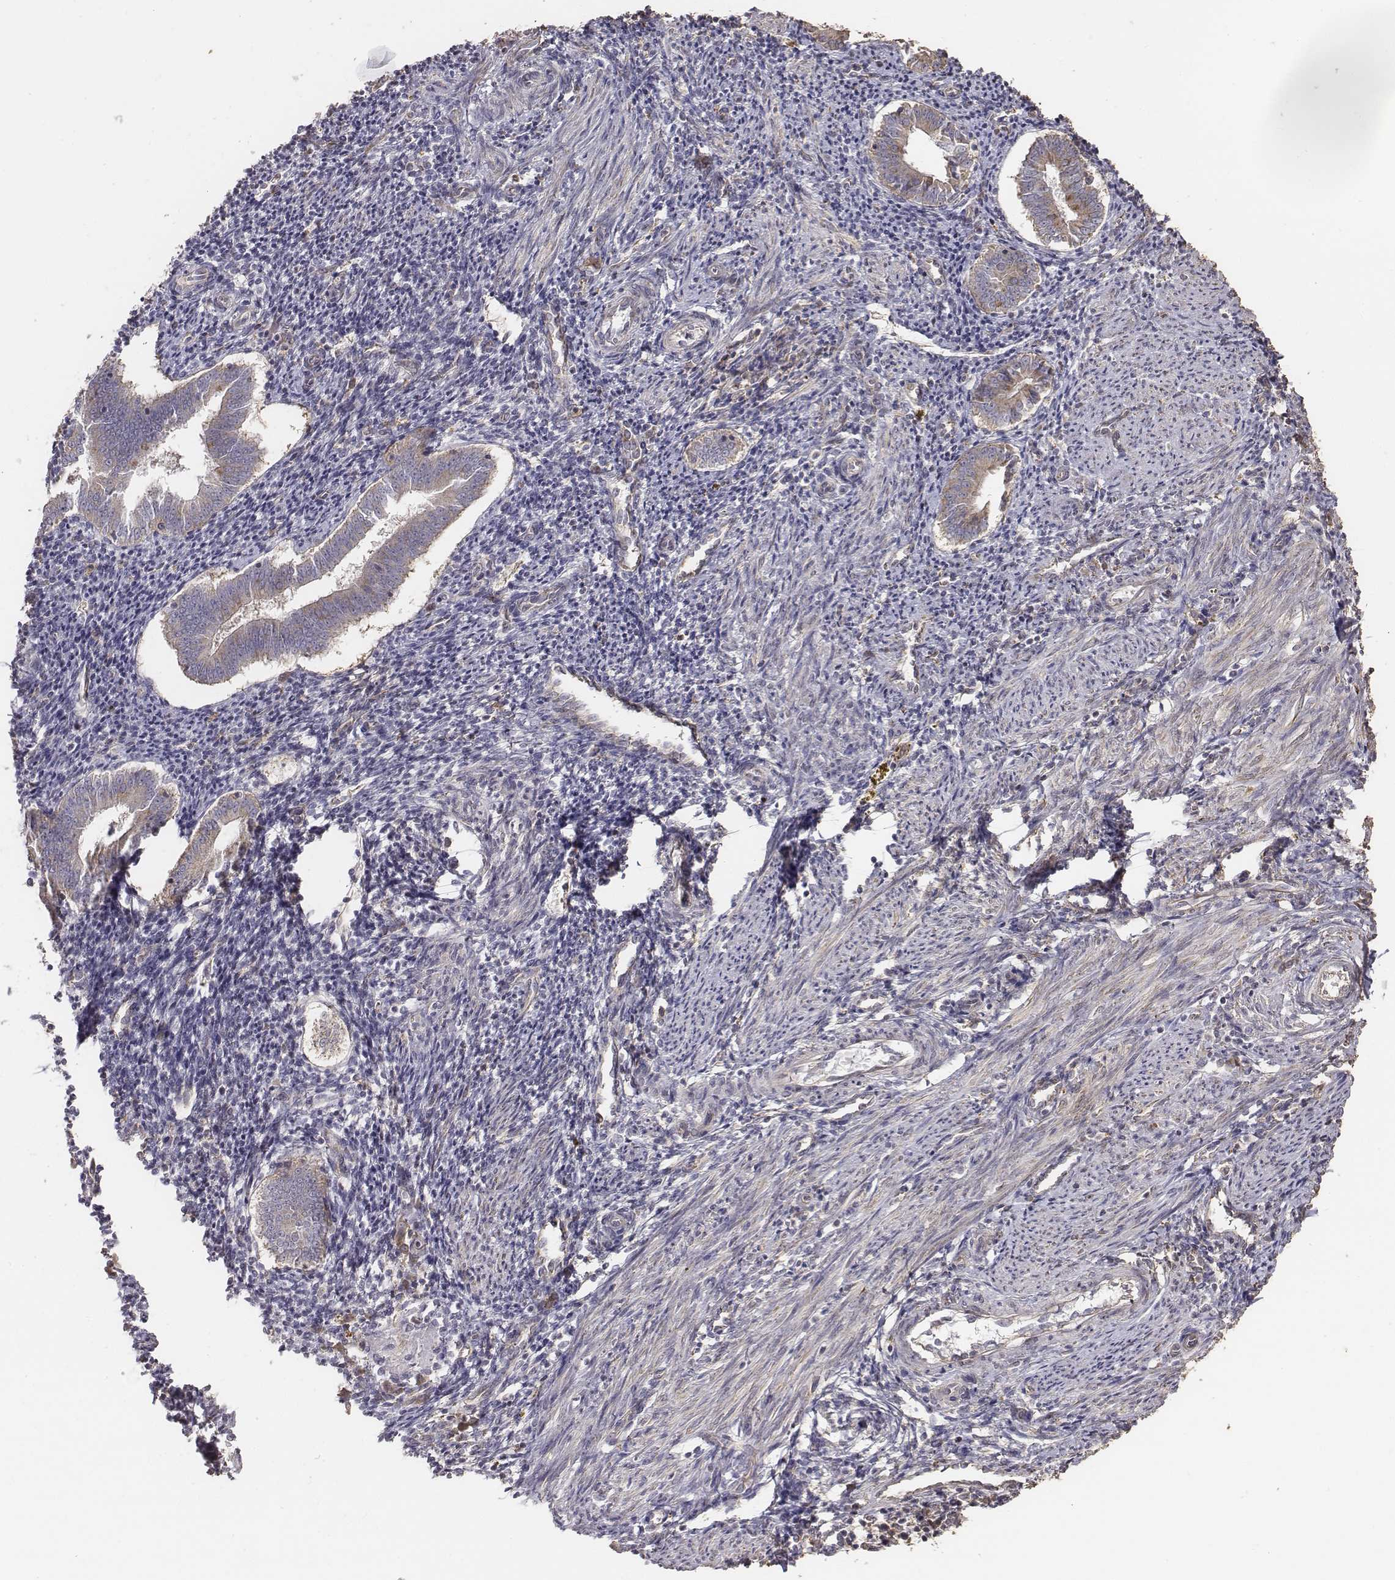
{"staining": {"intensity": "negative", "quantity": "none", "location": "none"}, "tissue": "endometrium", "cell_type": "Cells in endometrial stroma", "image_type": "normal", "snomed": [{"axis": "morphology", "description": "Normal tissue, NOS"}, {"axis": "topography", "description": "Endometrium"}], "caption": "Cells in endometrial stroma are negative for brown protein staining in benign endometrium. (Immunohistochemistry, brightfield microscopy, high magnification).", "gene": "AP1B1", "patient": {"sex": "female", "age": 25}}